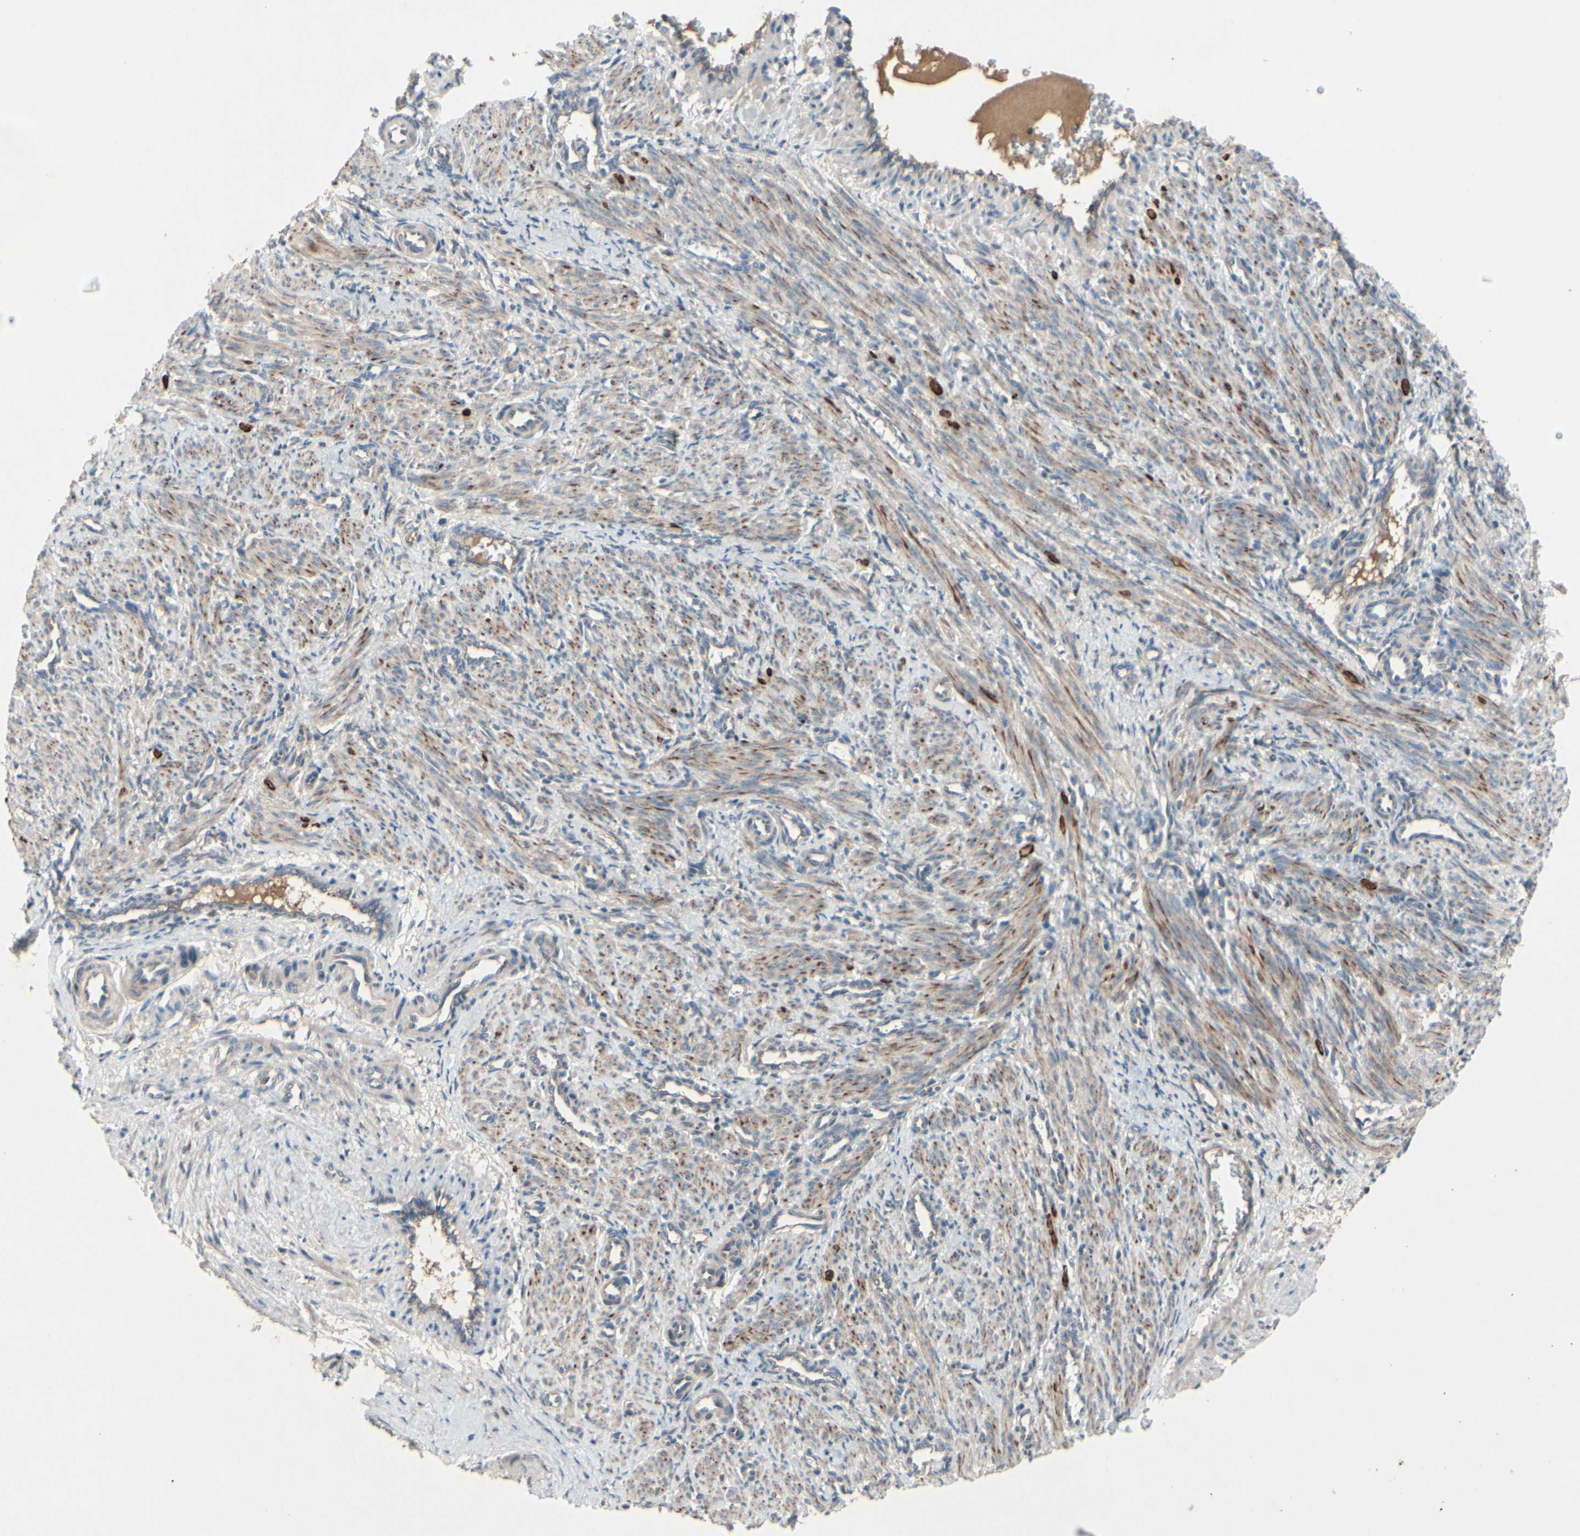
{"staining": {"intensity": "moderate", "quantity": ">75%", "location": "cytoplasmic/membranous"}, "tissue": "smooth muscle", "cell_type": "Smooth muscle cells", "image_type": "normal", "snomed": [{"axis": "morphology", "description": "Normal tissue, NOS"}, {"axis": "topography", "description": "Endometrium"}], "caption": "Moderate cytoplasmic/membranous positivity is identified in about >75% of smooth muscle cells in normal smooth muscle.", "gene": "ICAM5", "patient": {"sex": "female", "age": 33}}